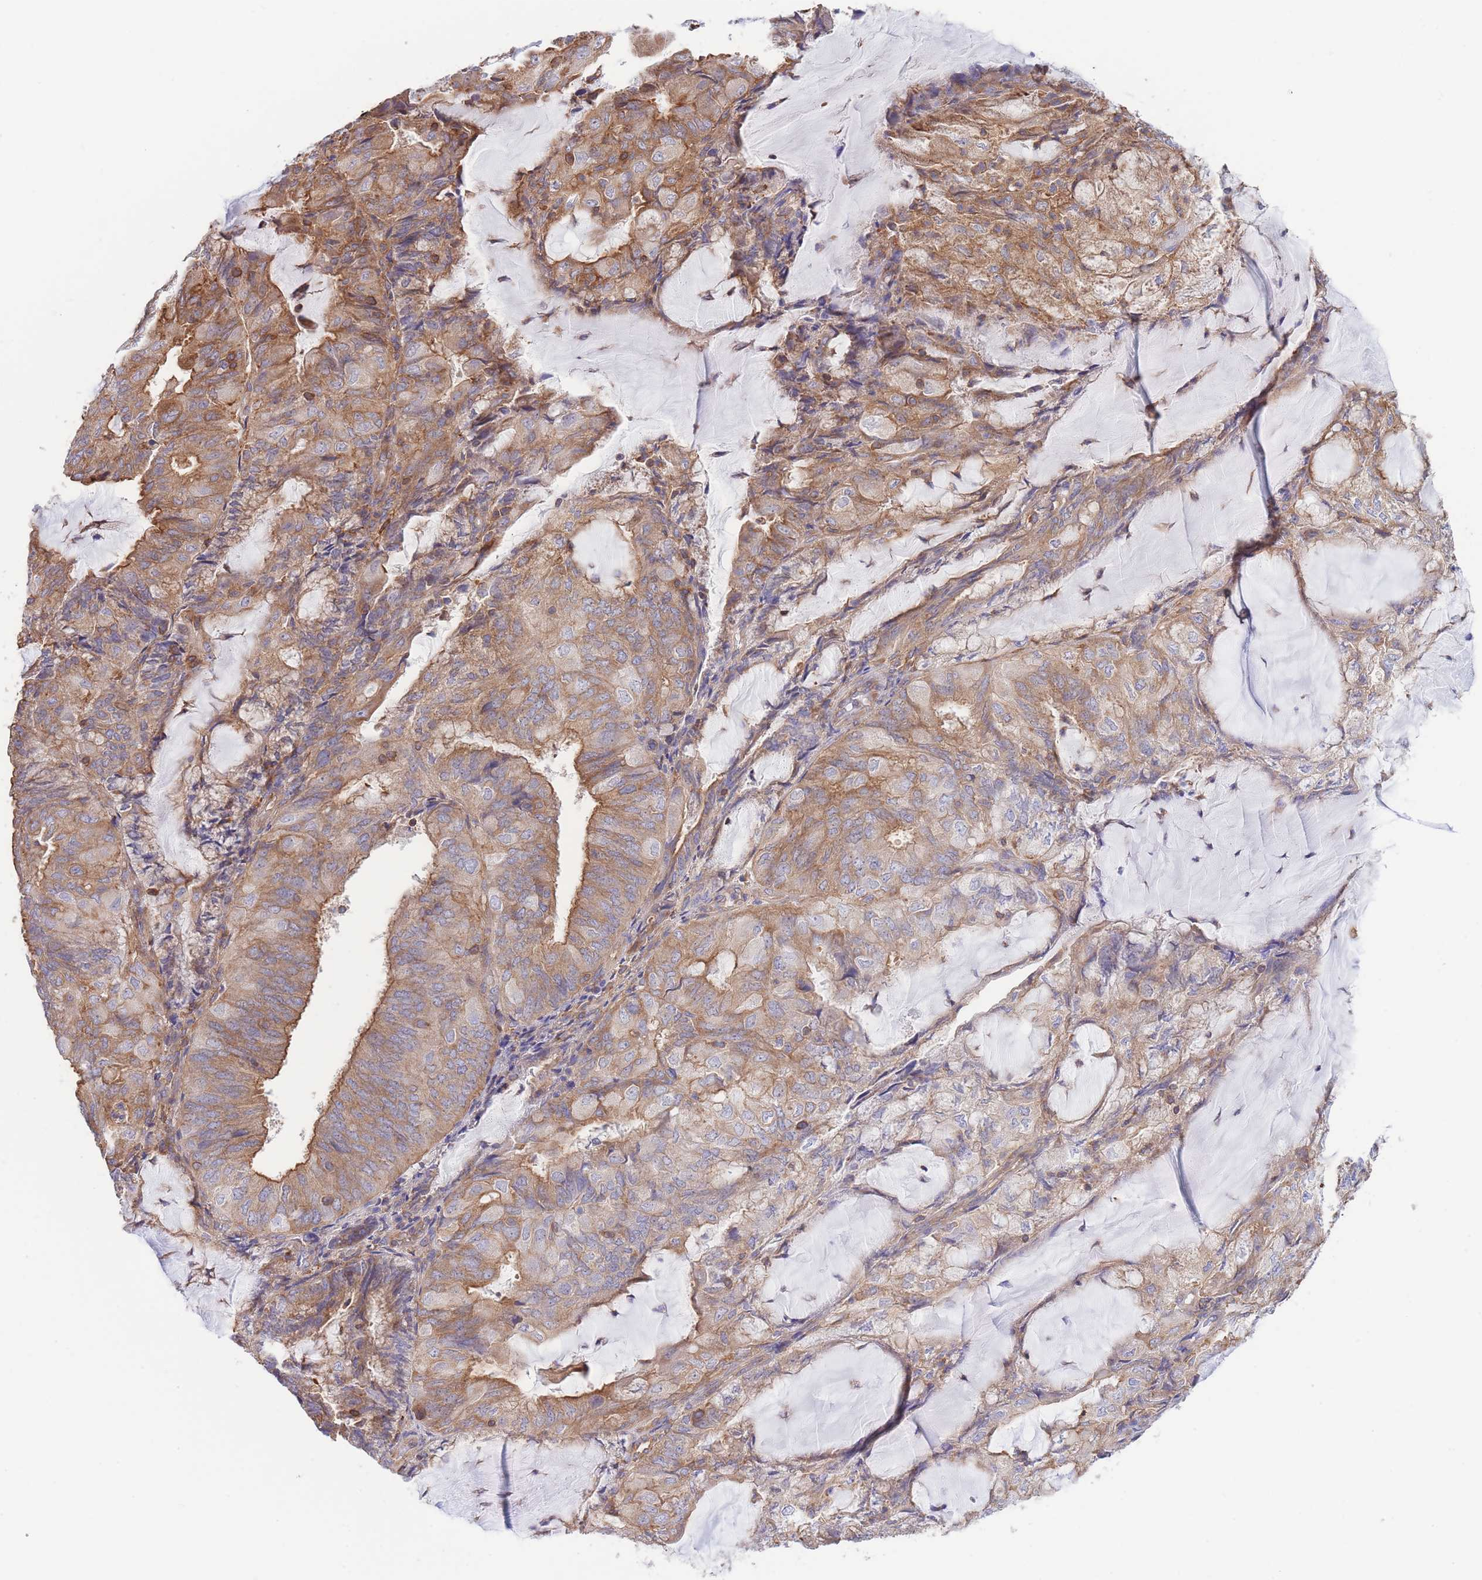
{"staining": {"intensity": "moderate", "quantity": ">75%", "location": "cytoplasmic/membranous"}, "tissue": "endometrial cancer", "cell_type": "Tumor cells", "image_type": "cancer", "snomed": [{"axis": "morphology", "description": "Adenocarcinoma, NOS"}, {"axis": "topography", "description": "Endometrium"}], "caption": "This image shows endometrial adenocarcinoma stained with IHC to label a protein in brown. The cytoplasmic/membranous of tumor cells show moderate positivity for the protein. Nuclei are counter-stained blue.", "gene": "LRRN4CL", "patient": {"sex": "female", "age": 81}}